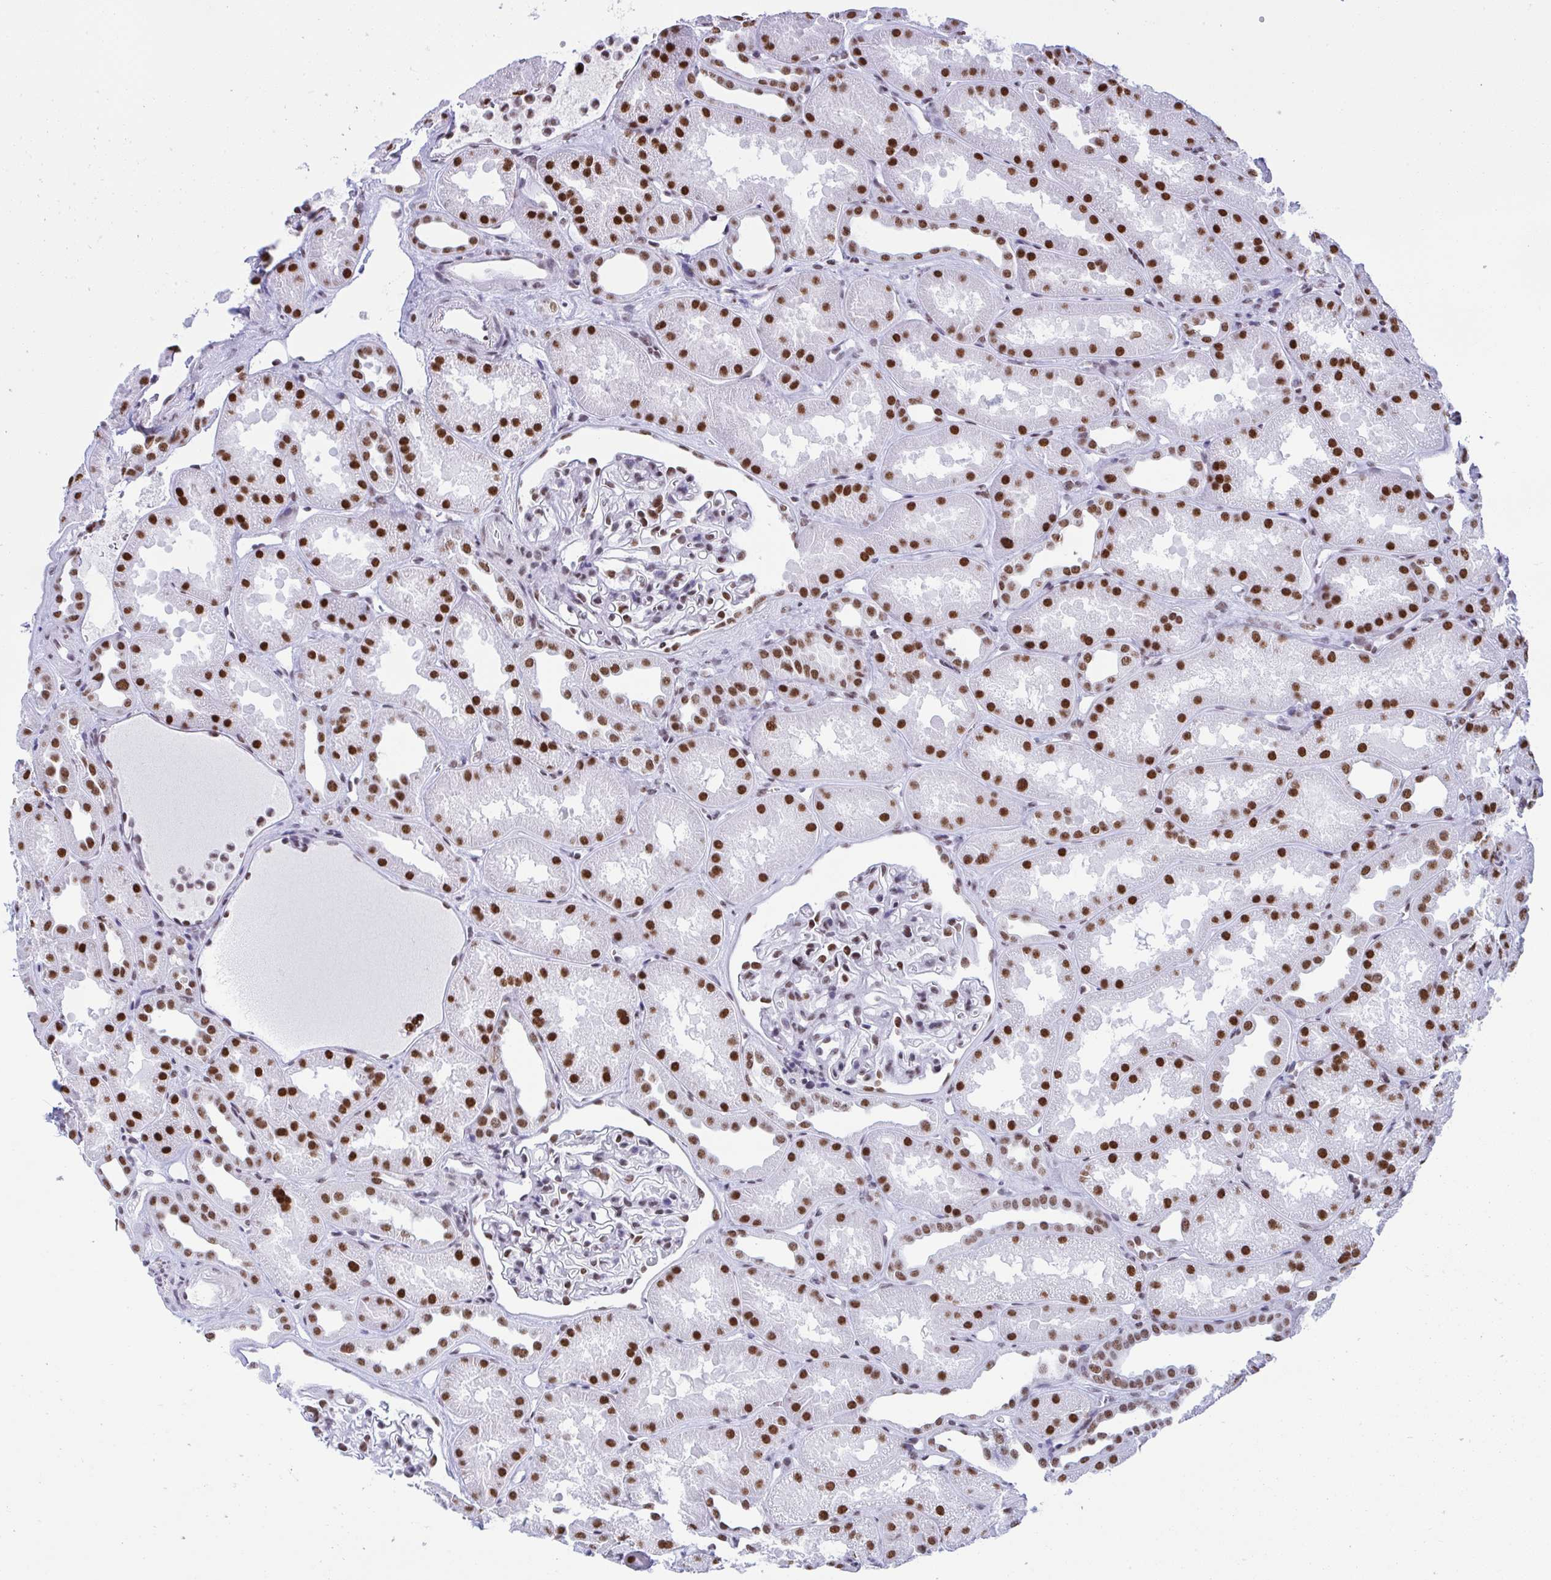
{"staining": {"intensity": "moderate", "quantity": "<25%", "location": "nuclear"}, "tissue": "kidney", "cell_type": "Cells in glomeruli", "image_type": "normal", "snomed": [{"axis": "morphology", "description": "Normal tissue, NOS"}, {"axis": "topography", "description": "Kidney"}], "caption": "Protein staining demonstrates moderate nuclear expression in about <25% of cells in glomeruli in unremarkable kidney.", "gene": "DDX52", "patient": {"sex": "male", "age": 61}}